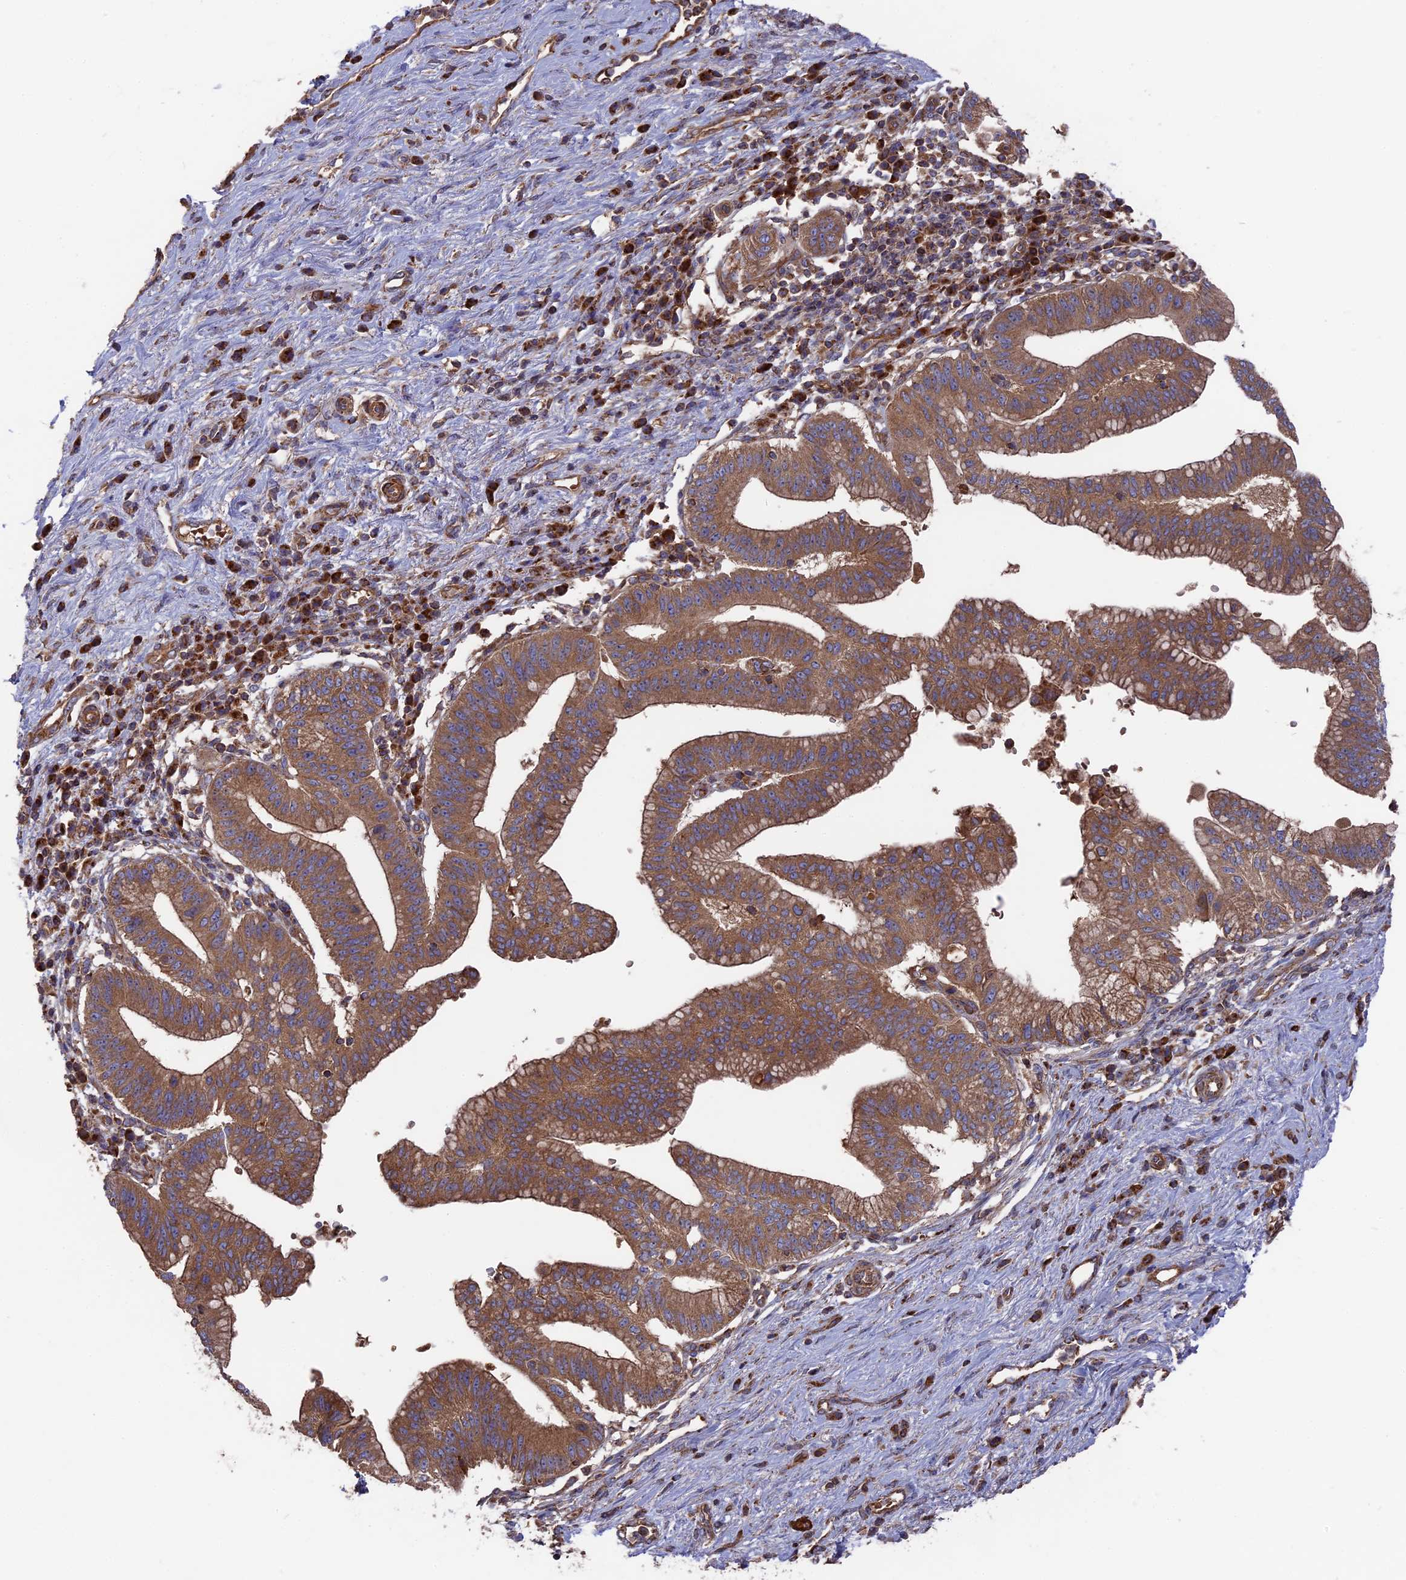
{"staining": {"intensity": "moderate", "quantity": ">75%", "location": "cytoplasmic/membranous"}, "tissue": "pancreatic cancer", "cell_type": "Tumor cells", "image_type": "cancer", "snomed": [{"axis": "morphology", "description": "Adenocarcinoma, NOS"}, {"axis": "topography", "description": "Pancreas"}], "caption": "Immunohistochemistry (IHC) image of pancreatic cancer stained for a protein (brown), which shows medium levels of moderate cytoplasmic/membranous positivity in about >75% of tumor cells.", "gene": "TELO2", "patient": {"sex": "male", "age": 68}}